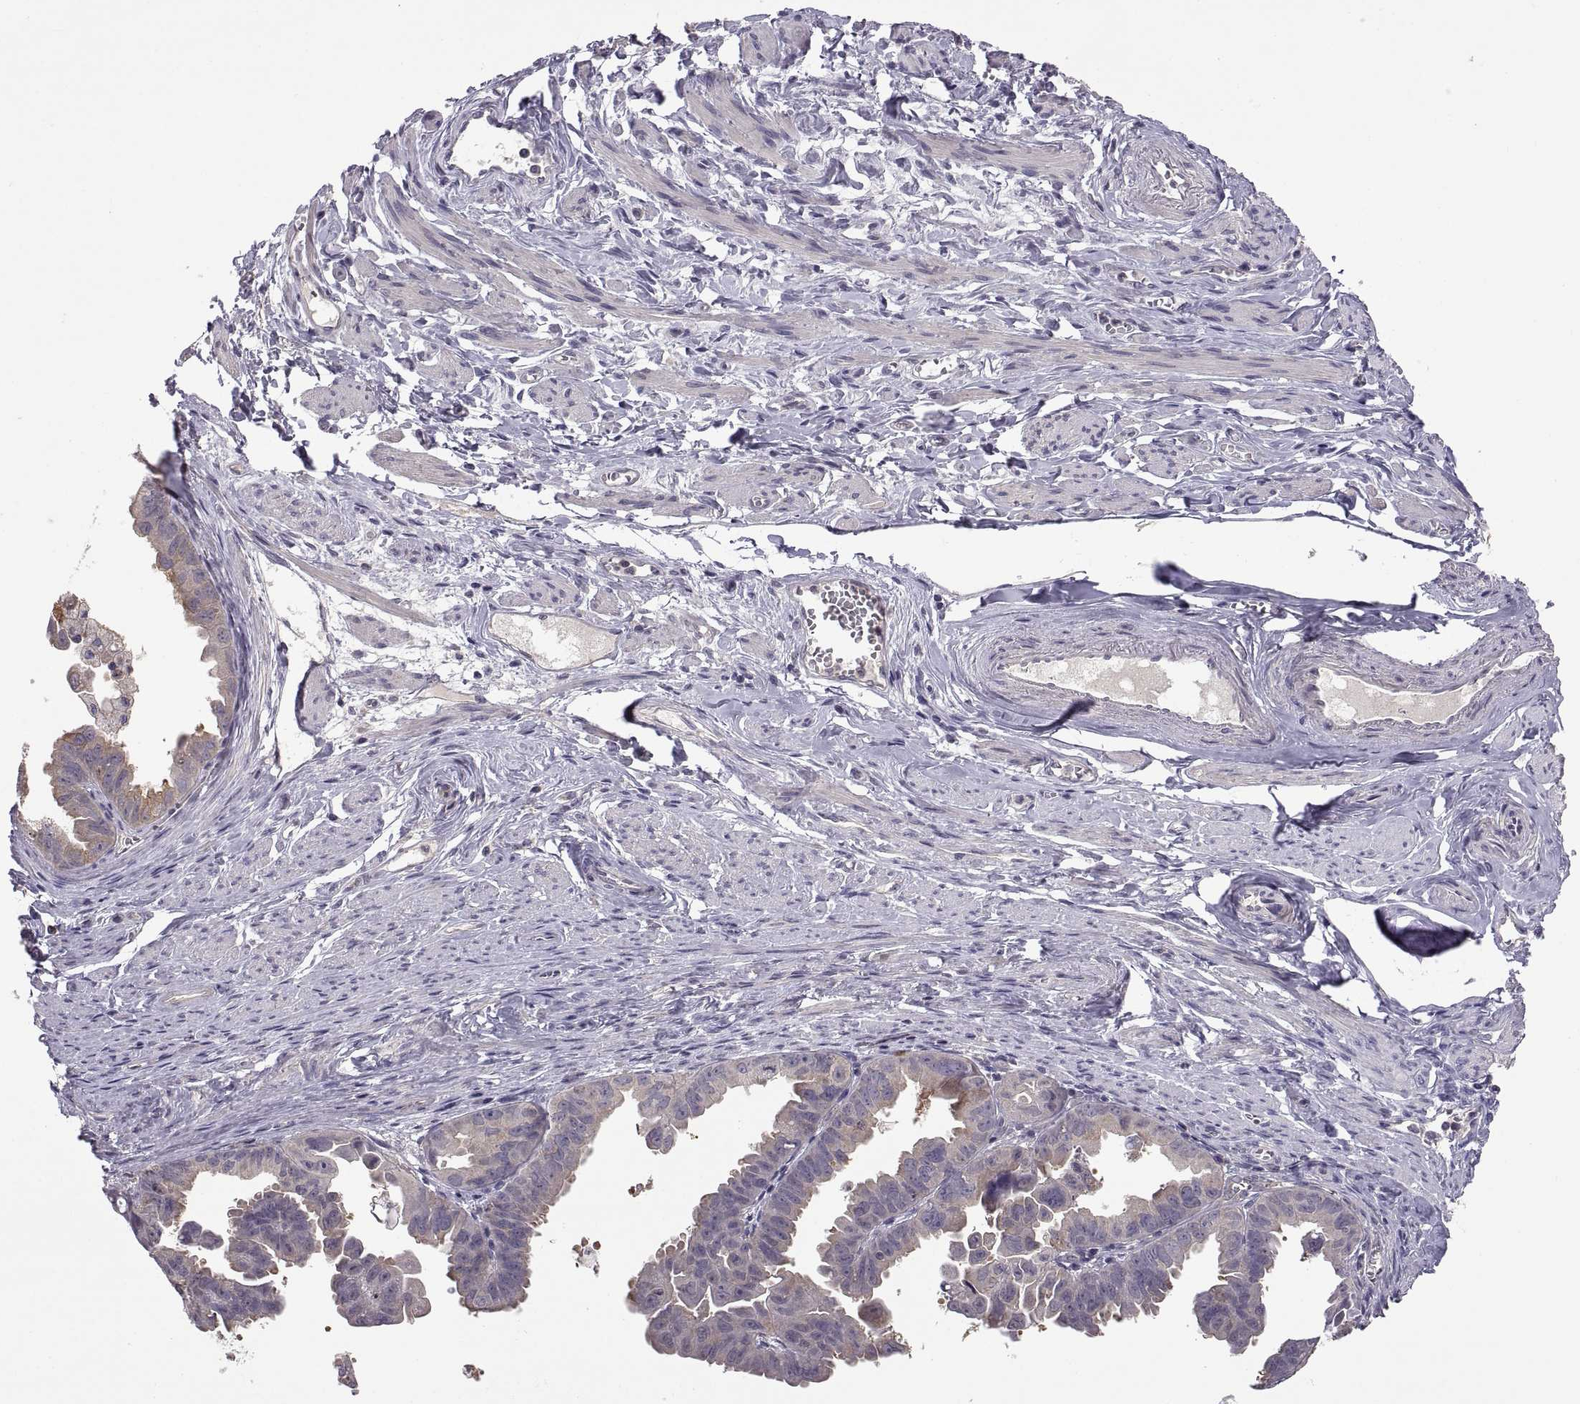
{"staining": {"intensity": "negative", "quantity": "none", "location": "none"}, "tissue": "ovarian cancer", "cell_type": "Tumor cells", "image_type": "cancer", "snomed": [{"axis": "morphology", "description": "Carcinoma, endometroid"}, {"axis": "topography", "description": "Ovary"}], "caption": "This is a photomicrograph of immunohistochemistry staining of ovarian endometroid carcinoma, which shows no staining in tumor cells.", "gene": "NMNAT2", "patient": {"sex": "female", "age": 85}}